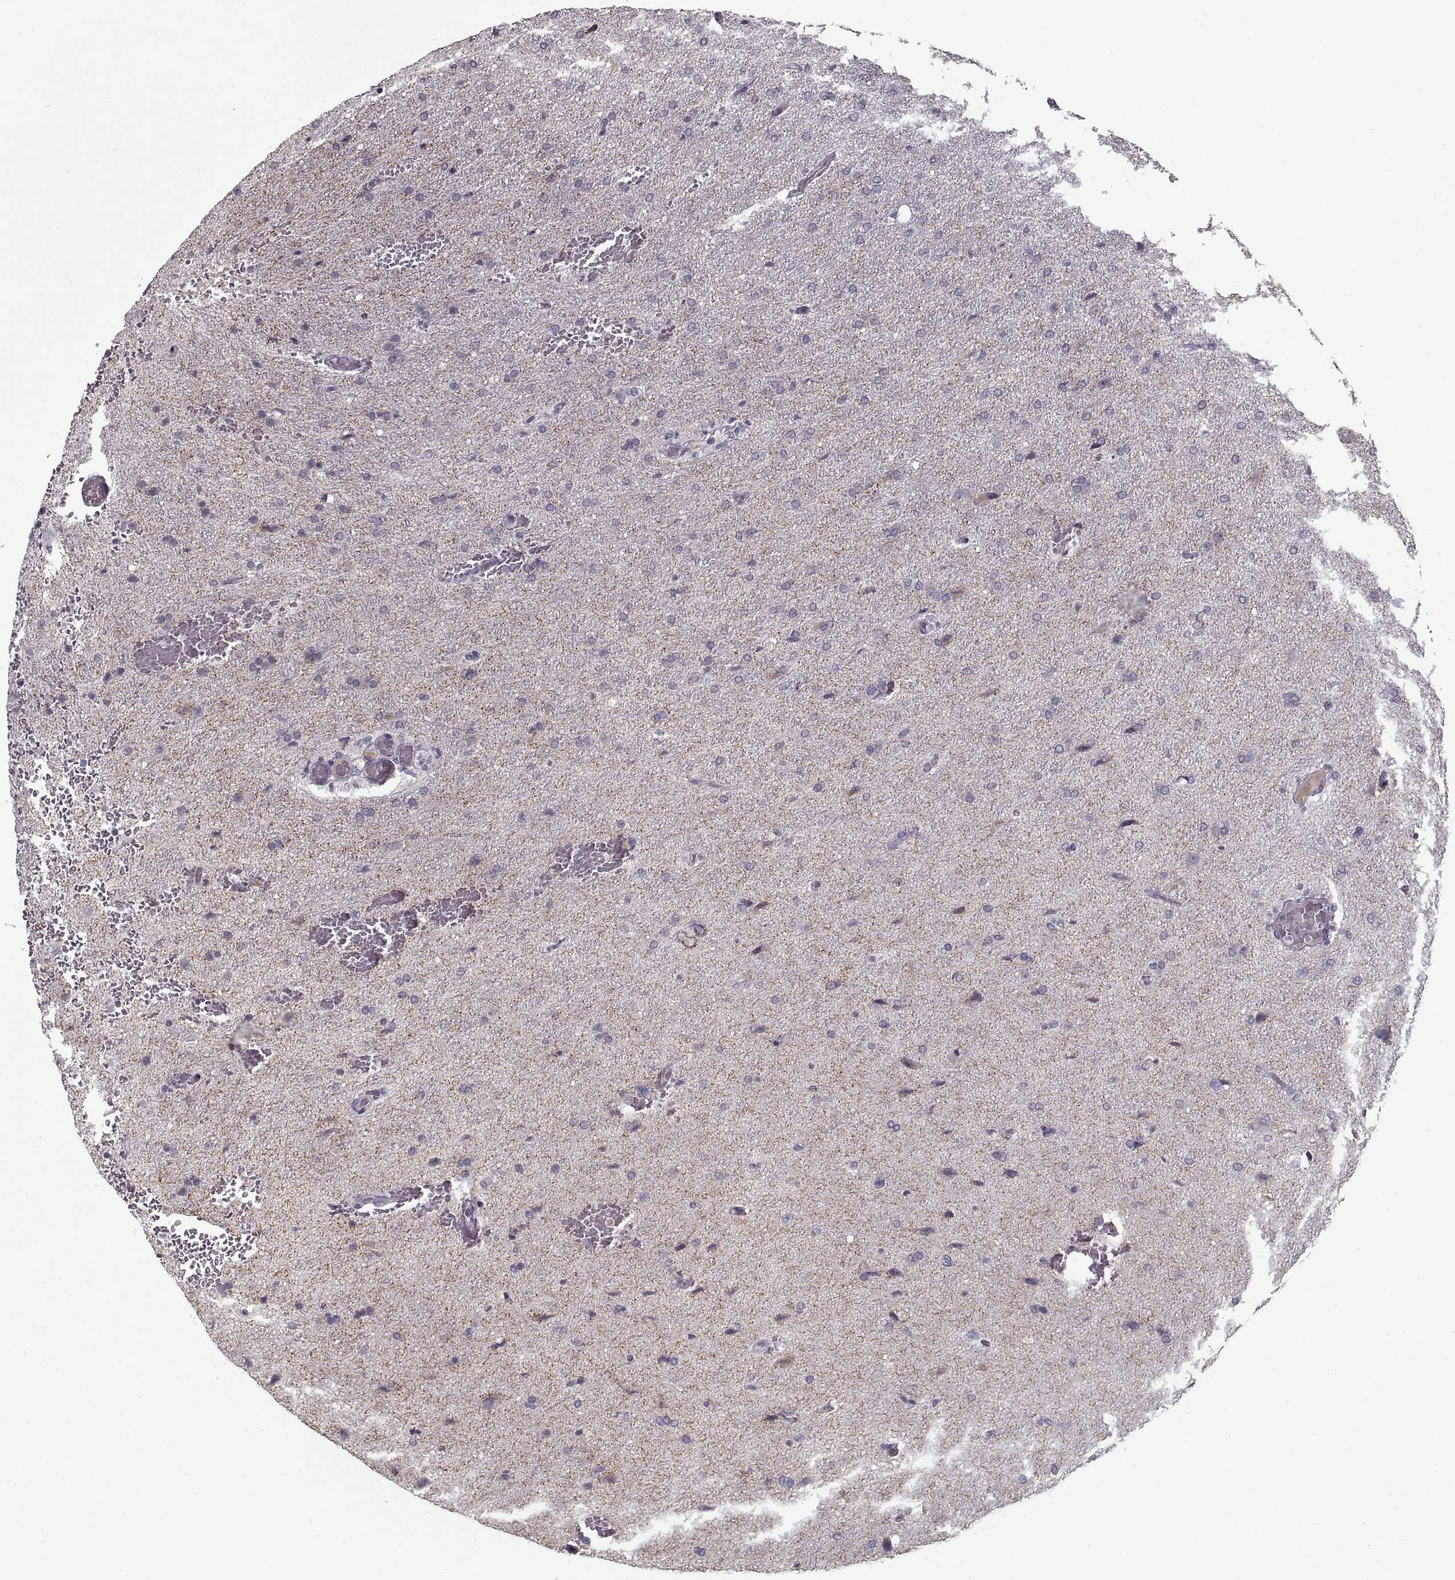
{"staining": {"intensity": "negative", "quantity": "none", "location": "none"}, "tissue": "glioma", "cell_type": "Tumor cells", "image_type": "cancer", "snomed": [{"axis": "morphology", "description": "Glioma, malignant, High grade"}, {"axis": "topography", "description": "Brain"}], "caption": "IHC of human glioma demonstrates no expression in tumor cells.", "gene": "GAD2", "patient": {"sex": "male", "age": 68}}